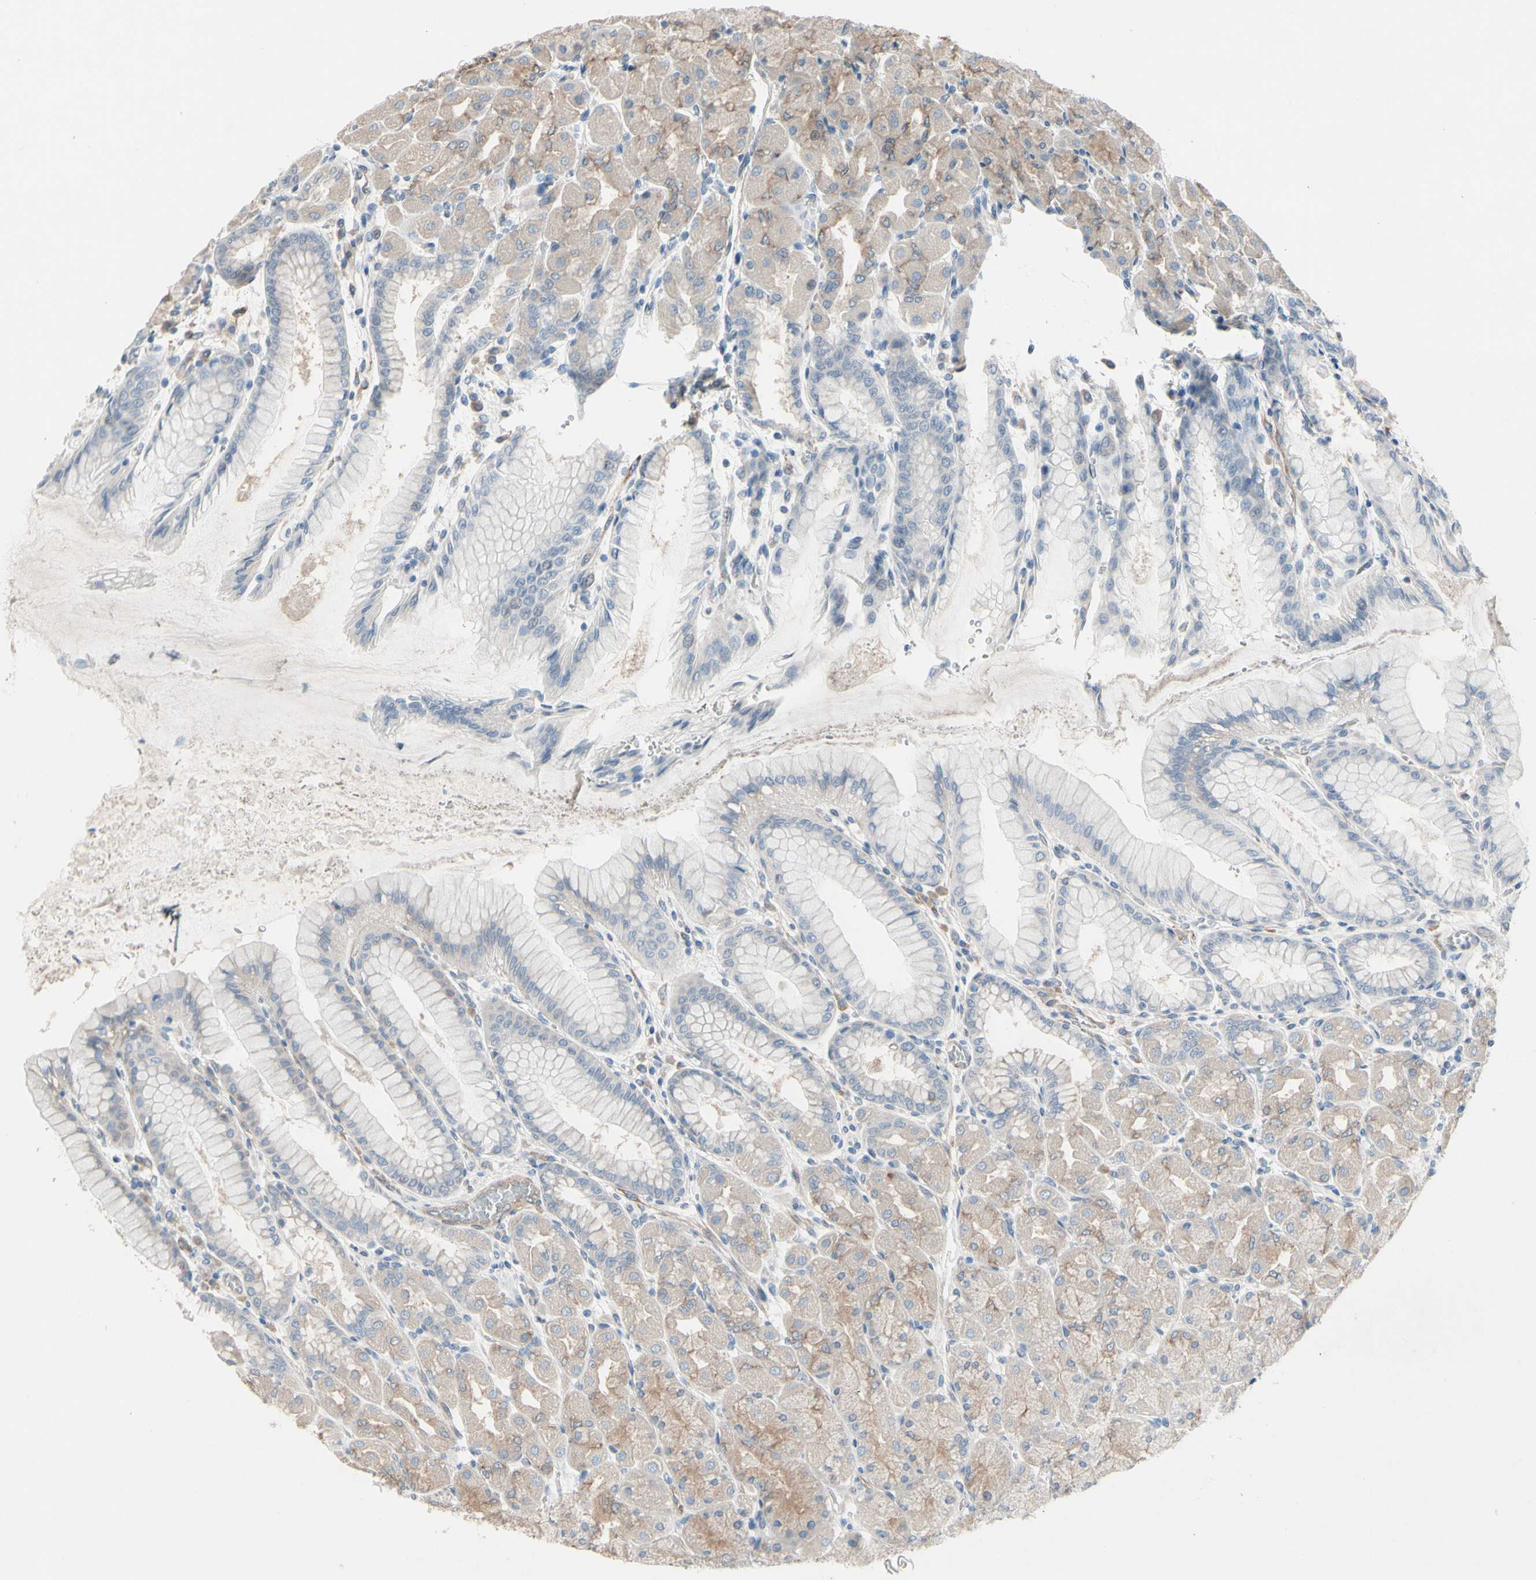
{"staining": {"intensity": "weak", "quantity": "25%-75%", "location": "cytoplasmic/membranous"}, "tissue": "stomach", "cell_type": "Glandular cells", "image_type": "normal", "snomed": [{"axis": "morphology", "description": "Normal tissue, NOS"}, {"axis": "topography", "description": "Stomach, upper"}], "caption": "Immunohistochemical staining of benign stomach demonstrates 25%-75% levels of weak cytoplasmic/membranous protein expression in about 25%-75% of glandular cells. (DAB IHC with brightfield microscopy, high magnification).", "gene": "MAP2", "patient": {"sex": "female", "age": 56}}